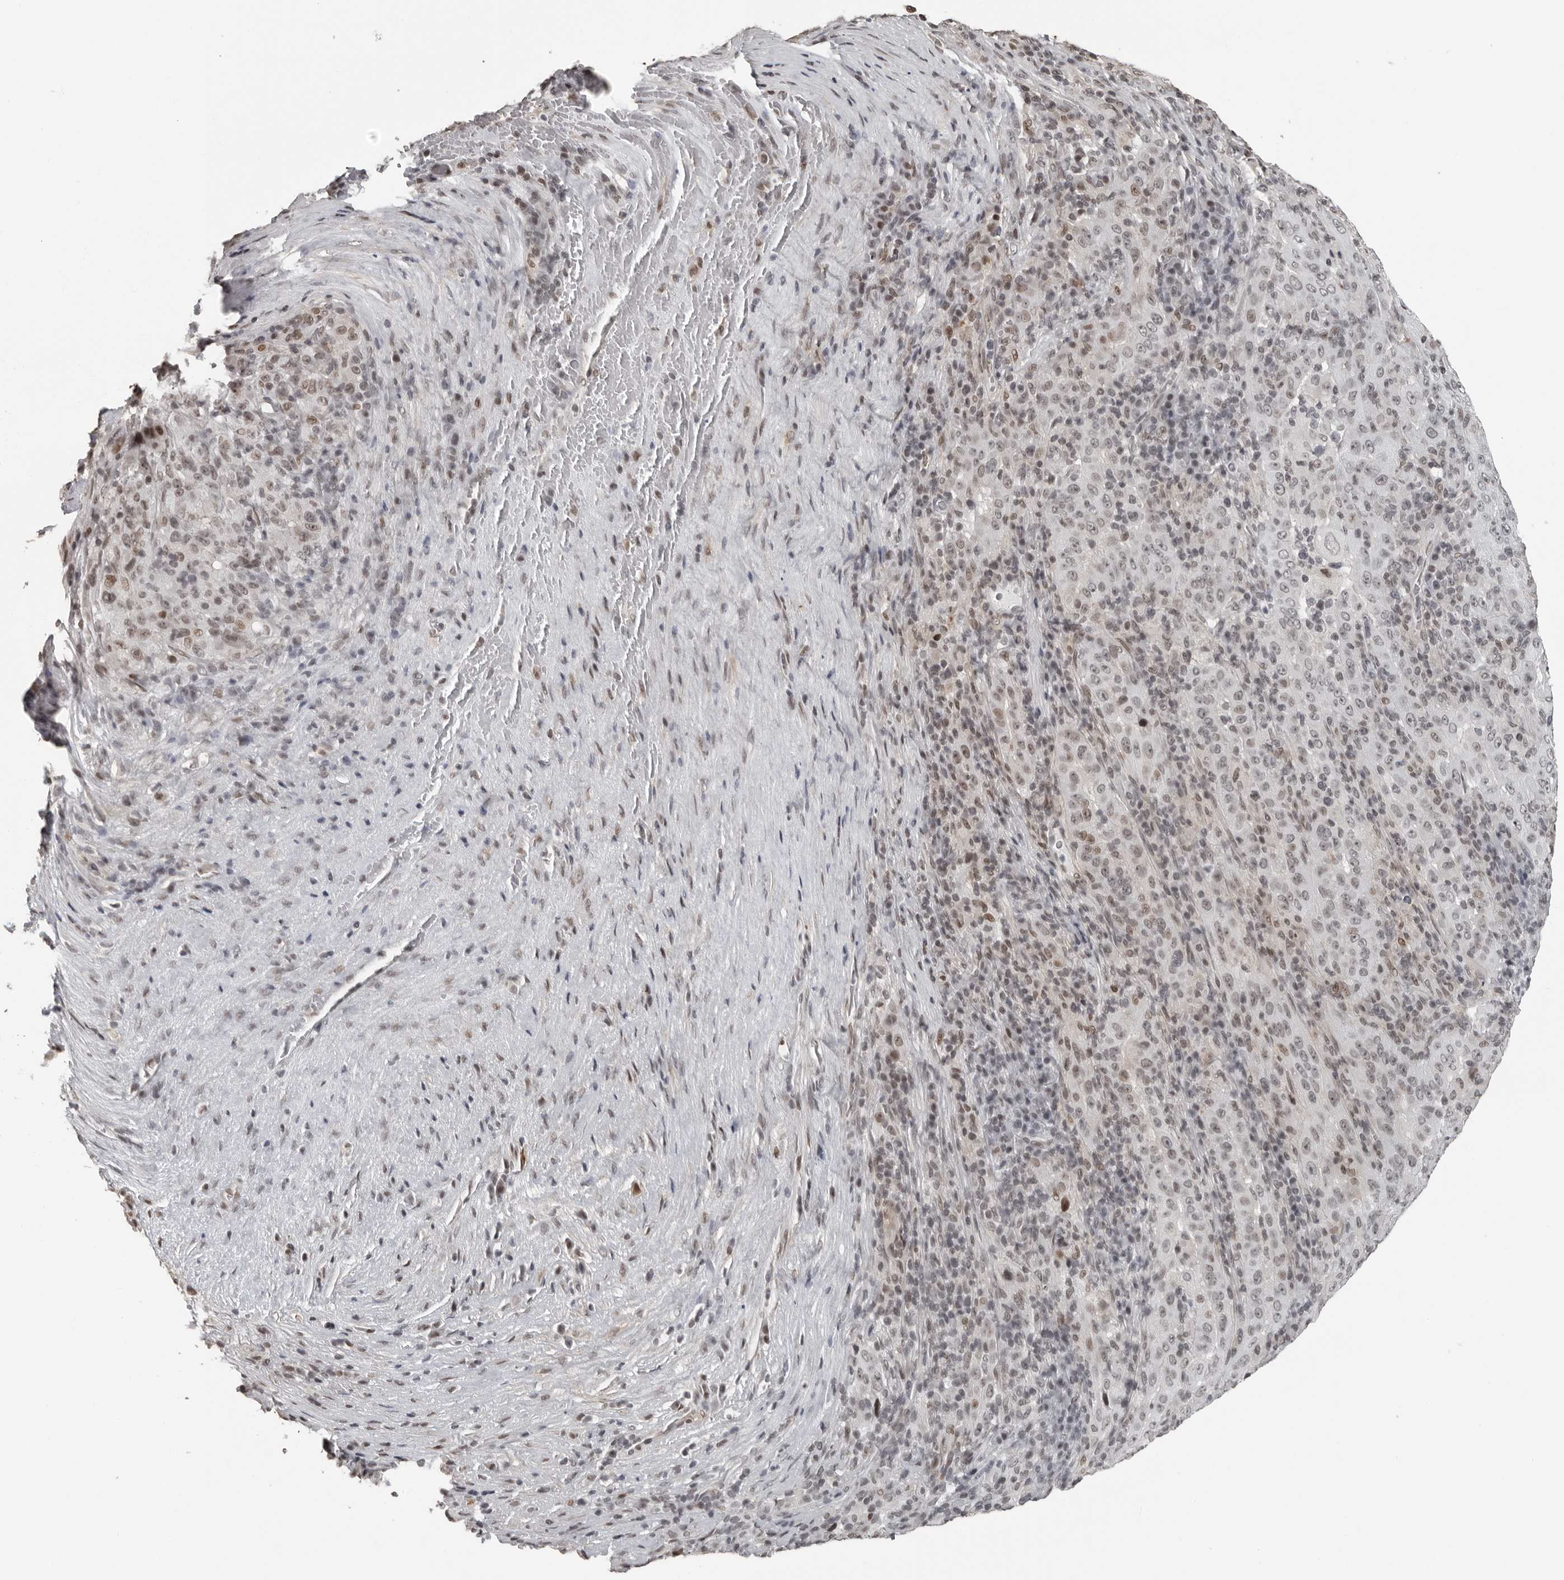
{"staining": {"intensity": "weak", "quantity": "25%-75%", "location": "nuclear"}, "tissue": "pancreatic cancer", "cell_type": "Tumor cells", "image_type": "cancer", "snomed": [{"axis": "morphology", "description": "Adenocarcinoma, NOS"}, {"axis": "topography", "description": "Pancreas"}], "caption": "High-magnification brightfield microscopy of adenocarcinoma (pancreatic) stained with DAB (3,3'-diaminobenzidine) (brown) and counterstained with hematoxylin (blue). tumor cells exhibit weak nuclear staining is seen in about25%-75% of cells.", "gene": "ORC1", "patient": {"sex": "male", "age": 63}}